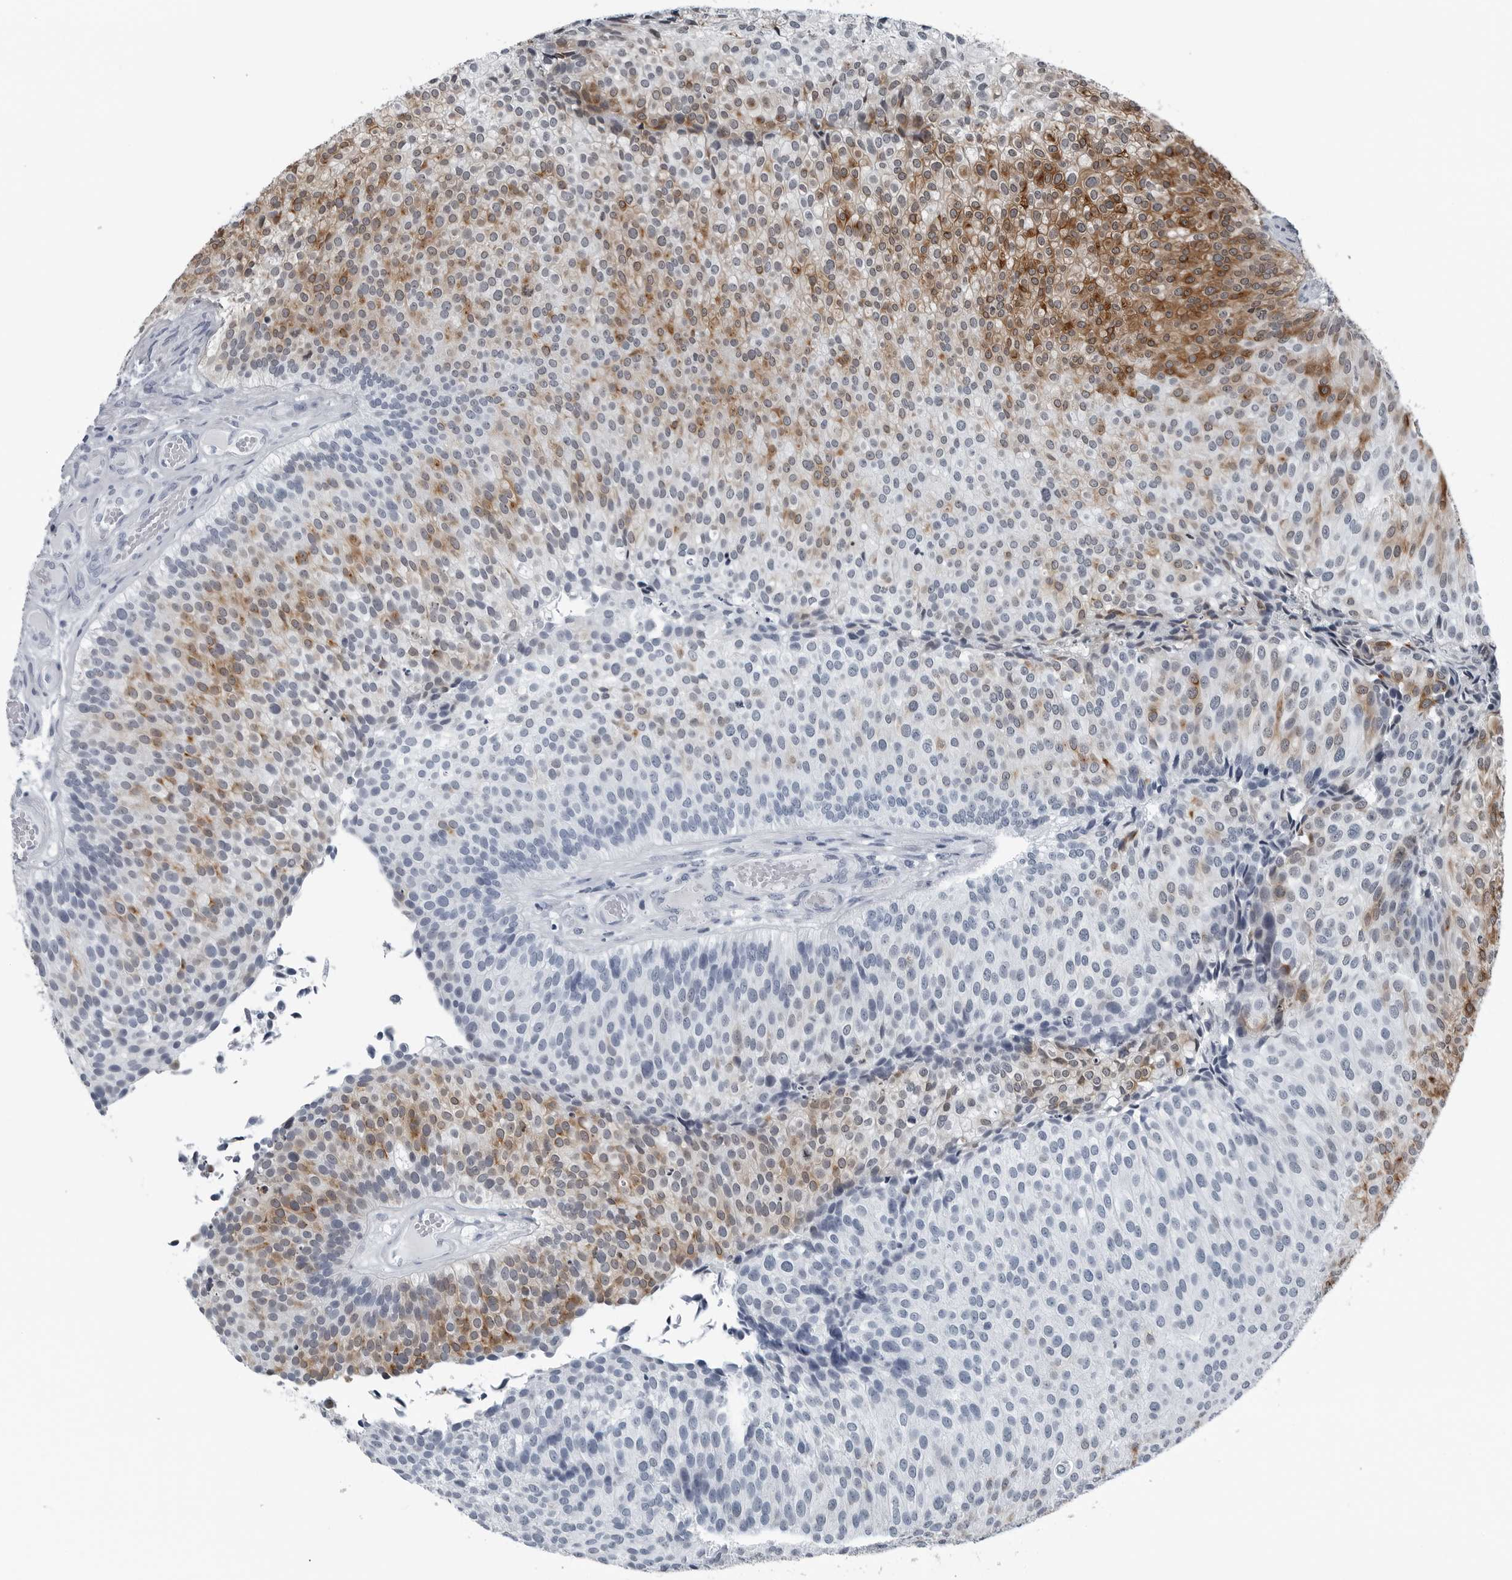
{"staining": {"intensity": "moderate", "quantity": "25%-75%", "location": "cytoplasmic/membranous"}, "tissue": "urothelial cancer", "cell_type": "Tumor cells", "image_type": "cancer", "snomed": [{"axis": "morphology", "description": "Urothelial carcinoma, Low grade"}, {"axis": "topography", "description": "Urinary bladder"}], "caption": "Tumor cells exhibit medium levels of moderate cytoplasmic/membranous expression in about 25%-75% of cells in urothelial cancer.", "gene": "SPINK1", "patient": {"sex": "male", "age": 86}}